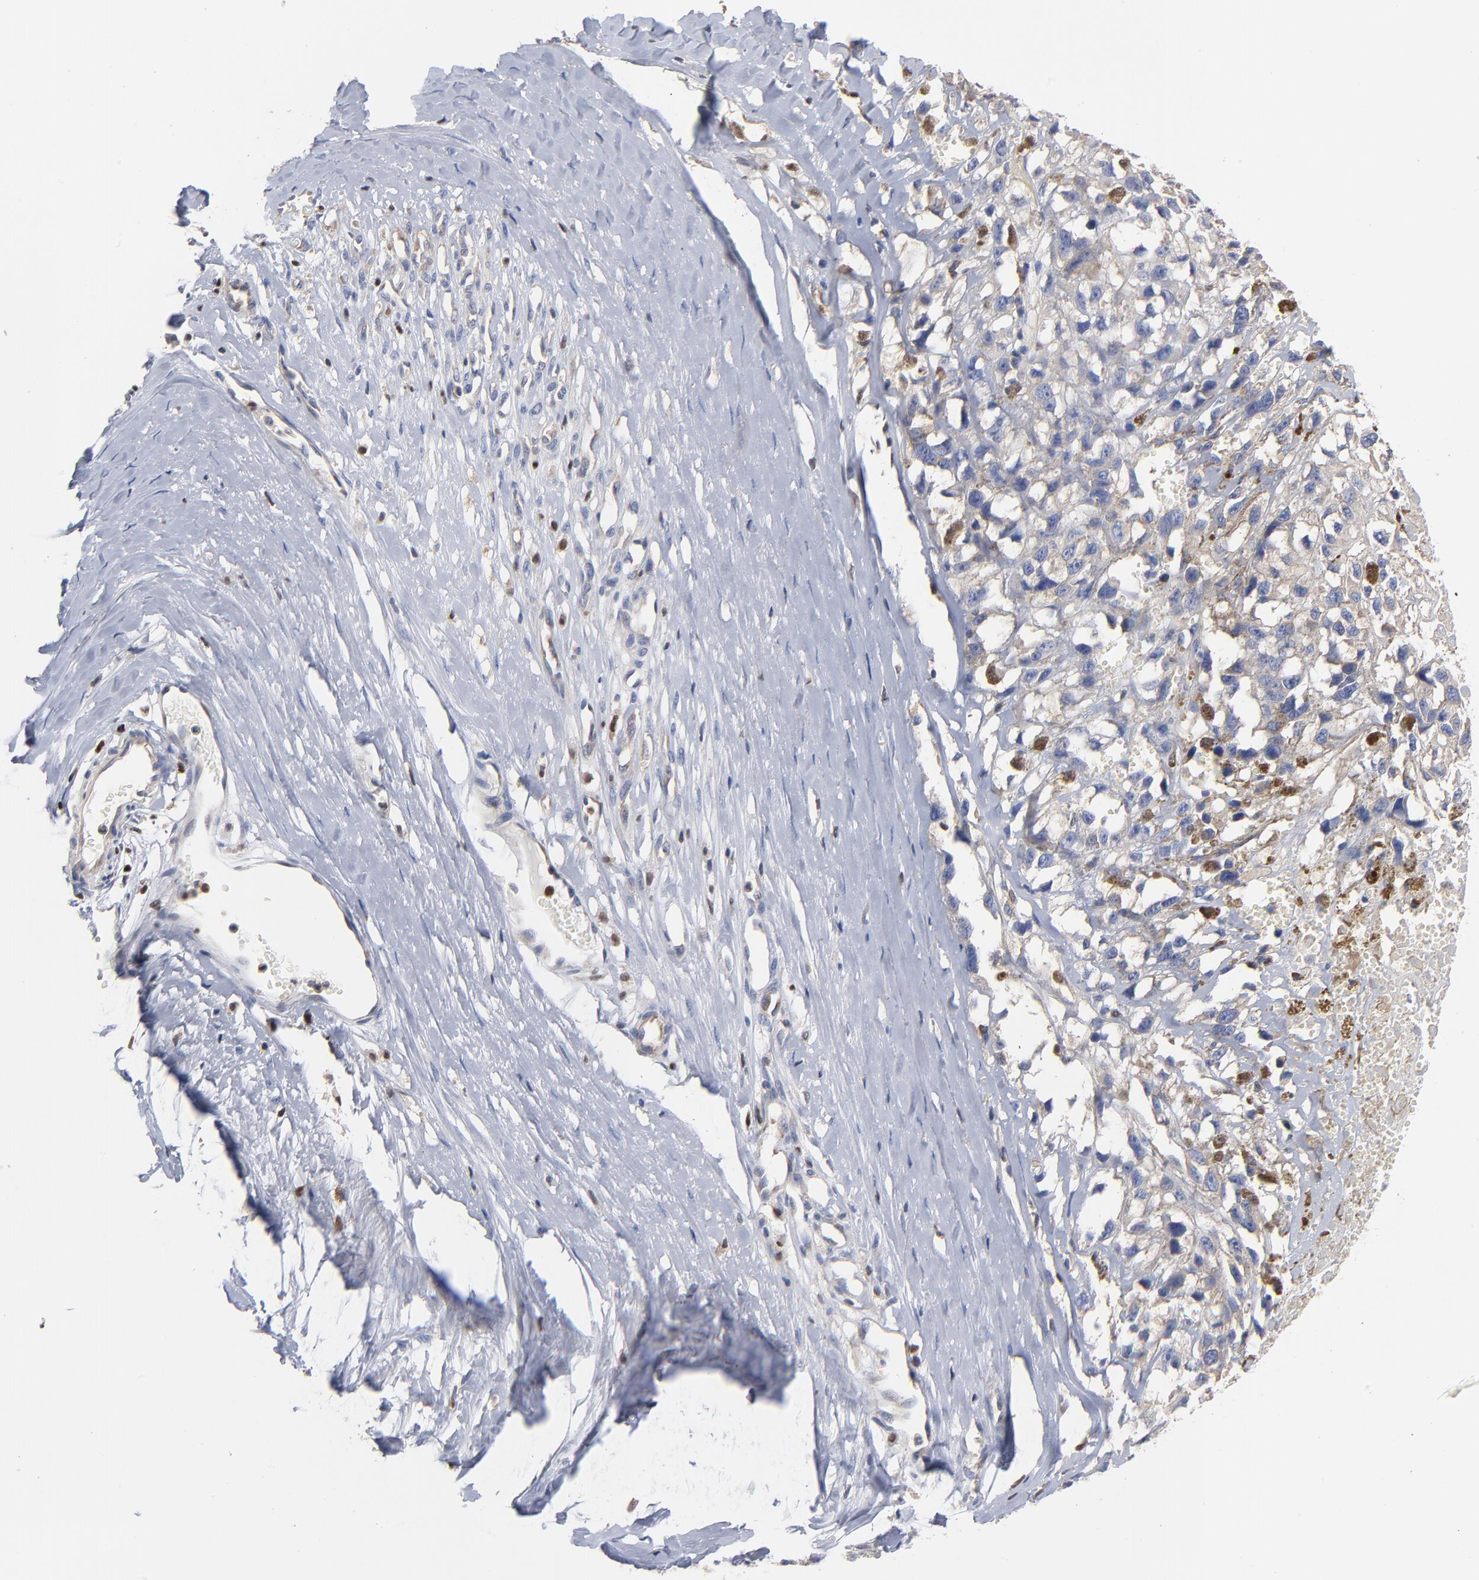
{"staining": {"intensity": "negative", "quantity": "none", "location": "none"}, "tissue": "melanoma", "cell_type": "Tumor cells", "image_type": "cancer", "snomed": [{"axis": "morphology", "description": "Malignant melanoma, Metastatic site"}, {"axis": "topography", "description": "Lymph node"}], "caption": "A high-resolution photomicrograph shows immunohistochemistry (IHC) staining of malignant melanoma (metastatic site), which reveals no significant expression in tumor cells.", "gene": "ARHGEF6", "patient": {"sex": "male", "age": 59}}